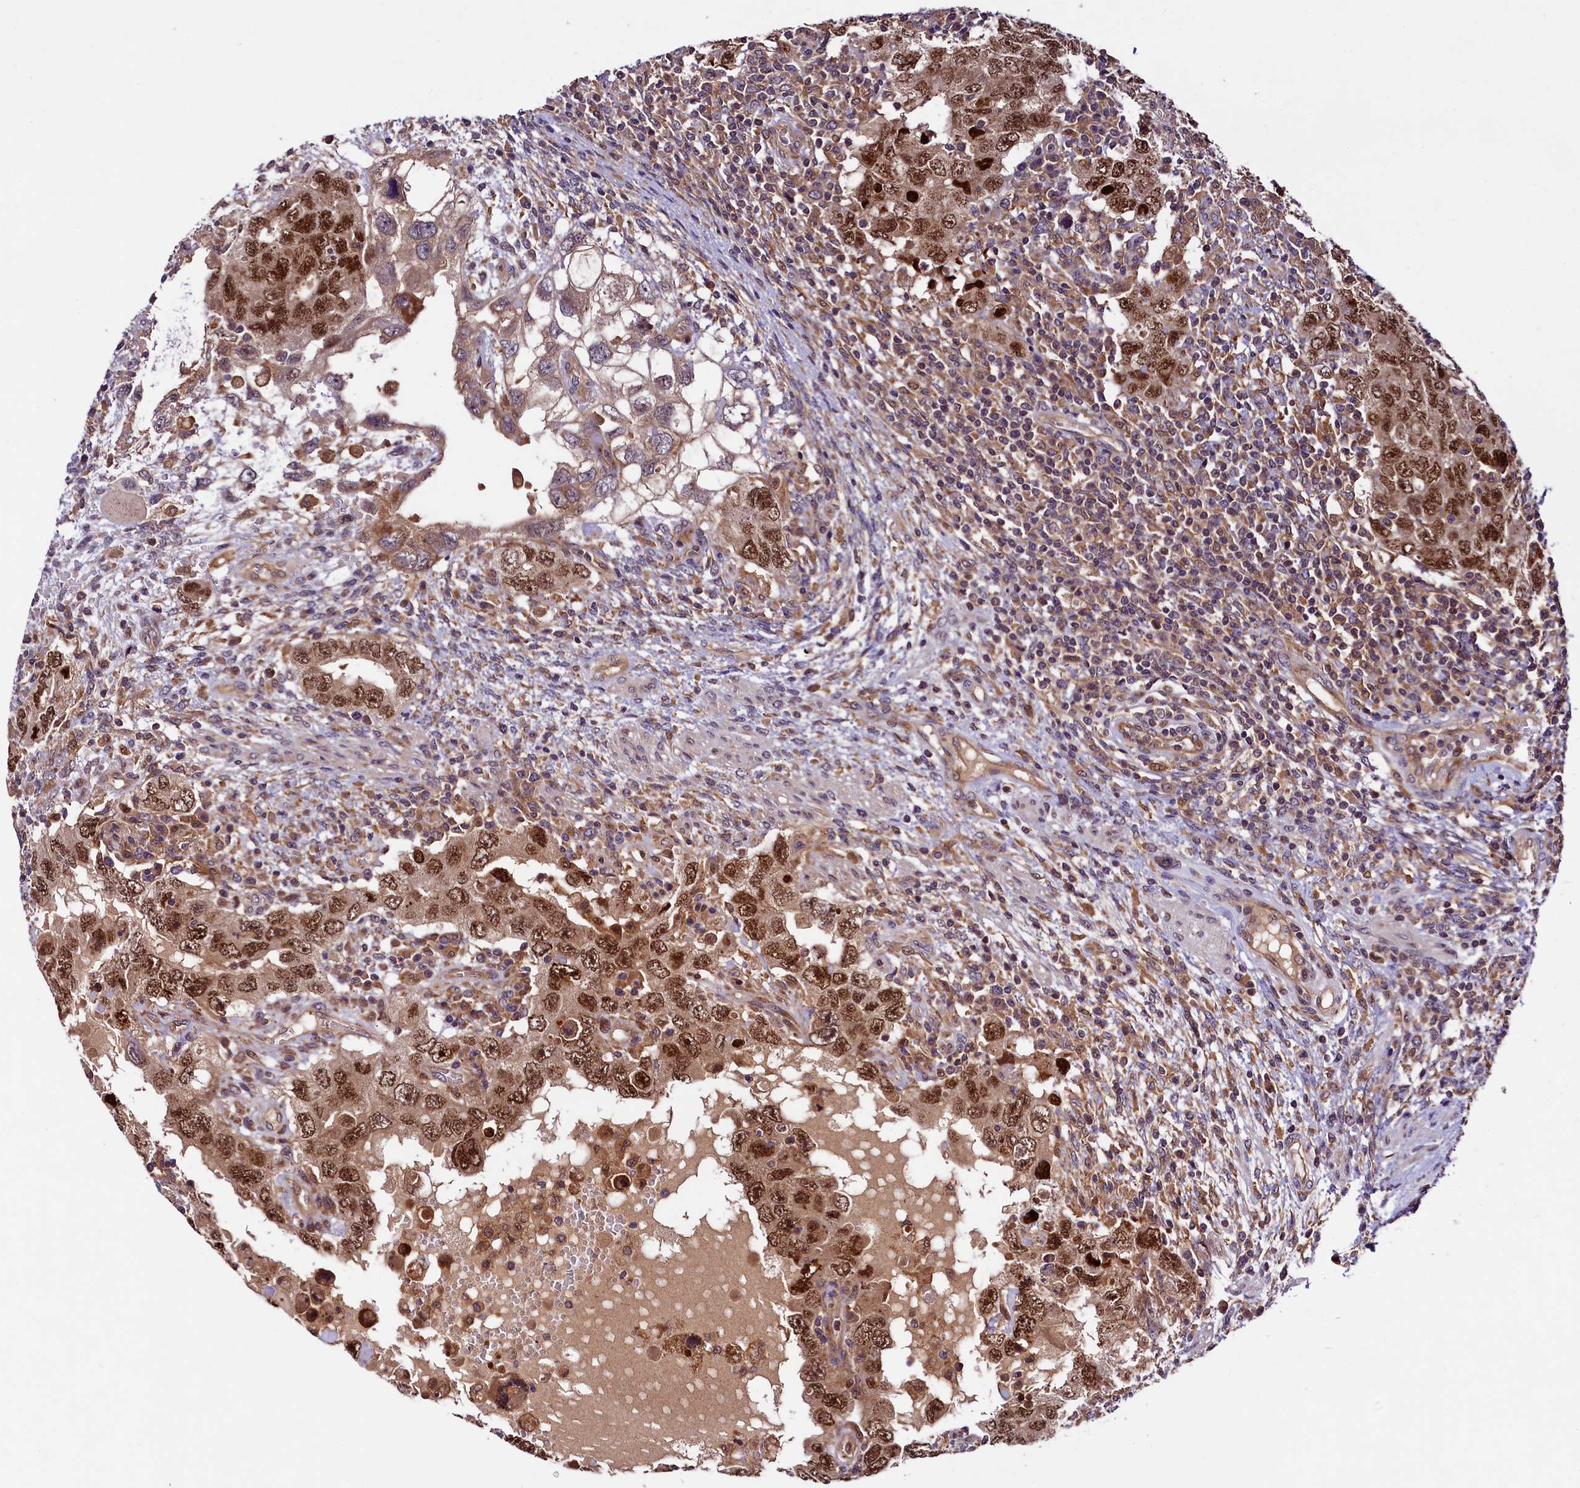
{"staining": {"intensity": "strong", "quantity": ">75%", "location": "nuclear"}, "tissue": "testis cancer", "cell_type": "Tumor cells", "image_type": "cancer", "snomed": [{"axis": "morphology", "description": "Carcinoma, Embryonal, NOS"}, {"axis": "topography", "description": "Testis"}], "caption": "A high-resolution micrograph shows immunohistochemistry staining of testis embryonal carcinoma, which reveals strong nuclear positivity in approximately >75% of tumor cells.", "gene": "VPS35", "patient": {"sex": "male", "age": 26}}